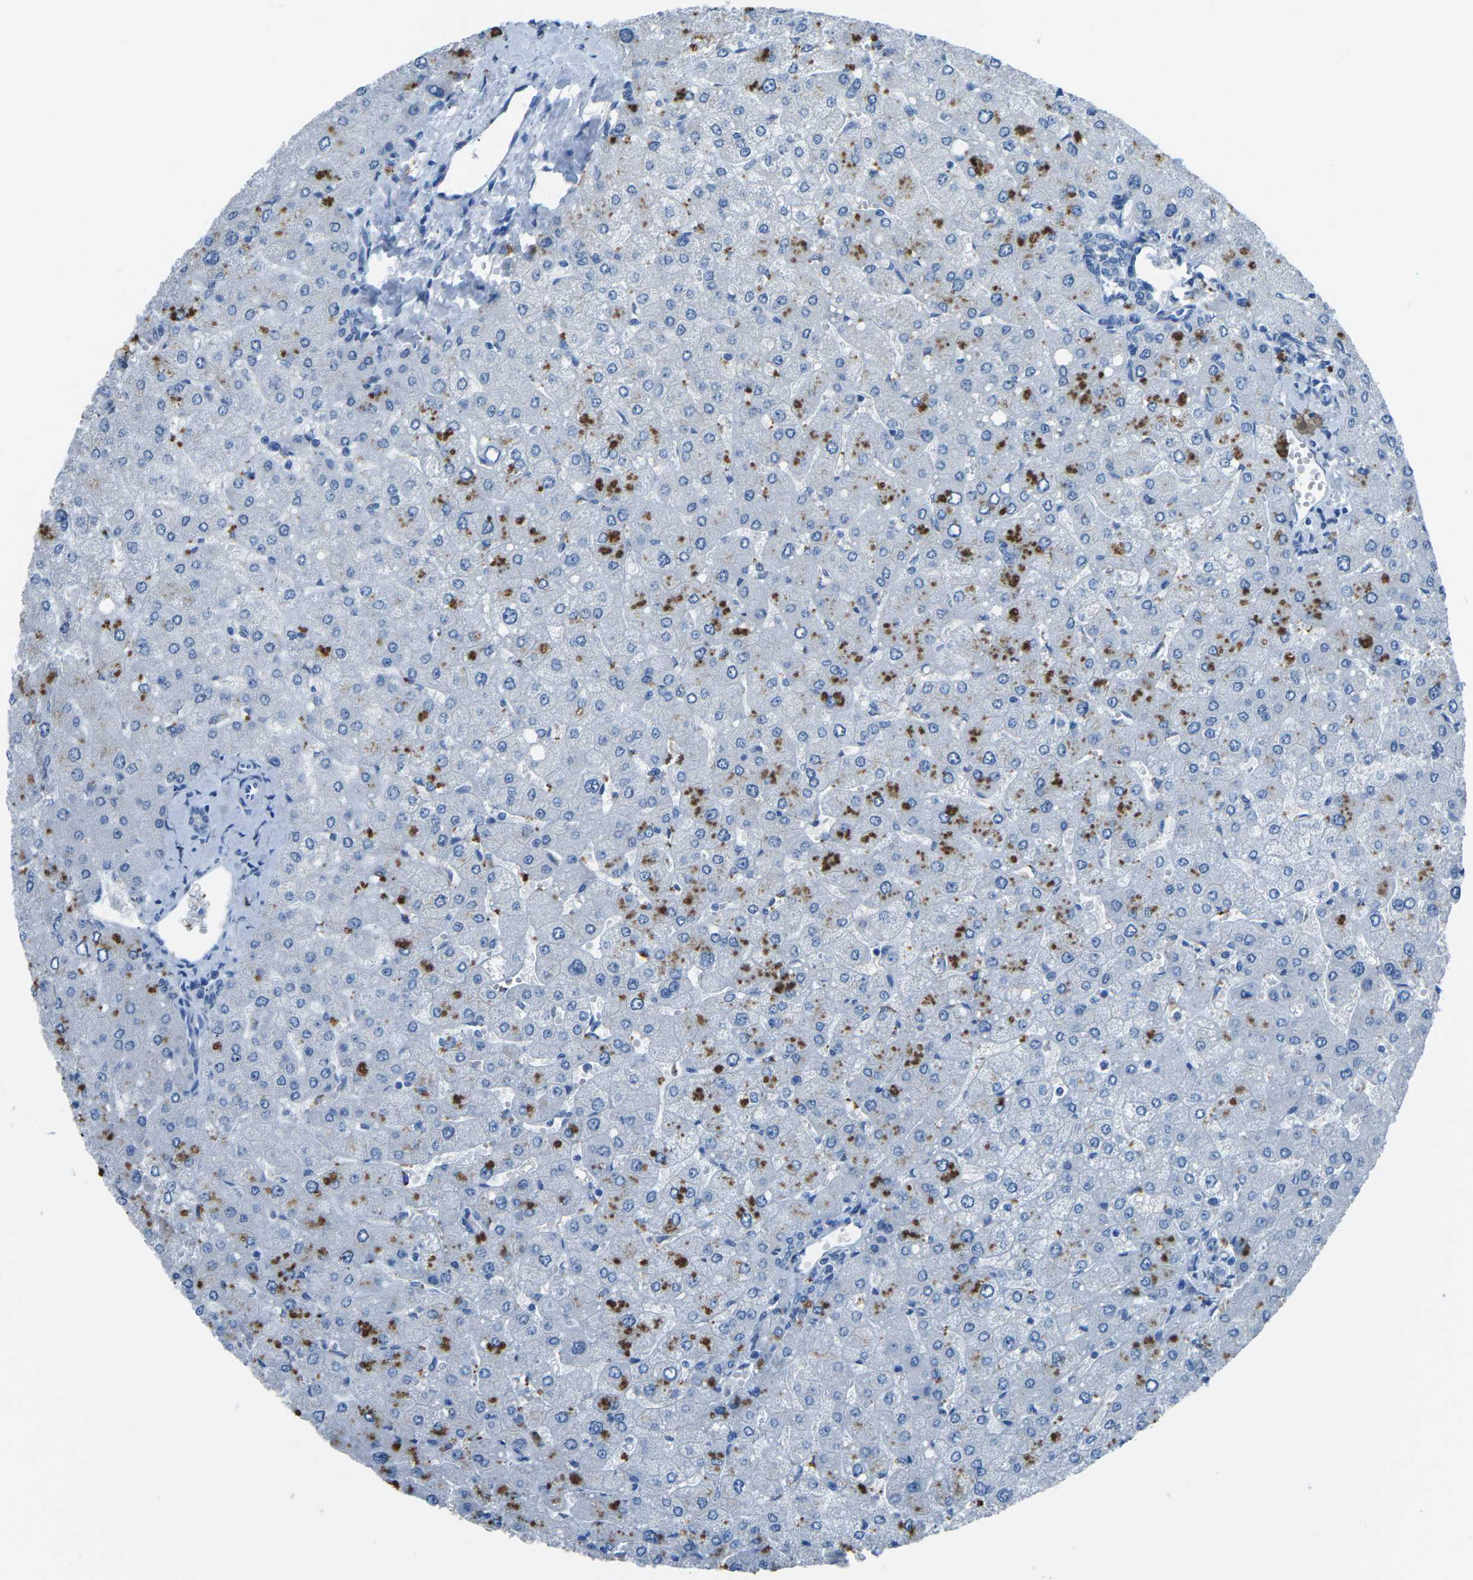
{"staining": {"intensity": "negative", "quantity": "none", "location": "none"}, "tissue": "liver", "cell_type": "Cholangiocytes", "image_type": "normal", "snomed": [{"axis": "morphology", "description": "Normal tissue, NOS"}, {"axis": "topography", "description": "Liver"}], "caption": "An immunohistochemistry photomicrograph of normal liver is shown. There is no staining in cholangiocytes of liver.", "gene": "MYH8", "patient": {"sex": "male", "age": 55}}